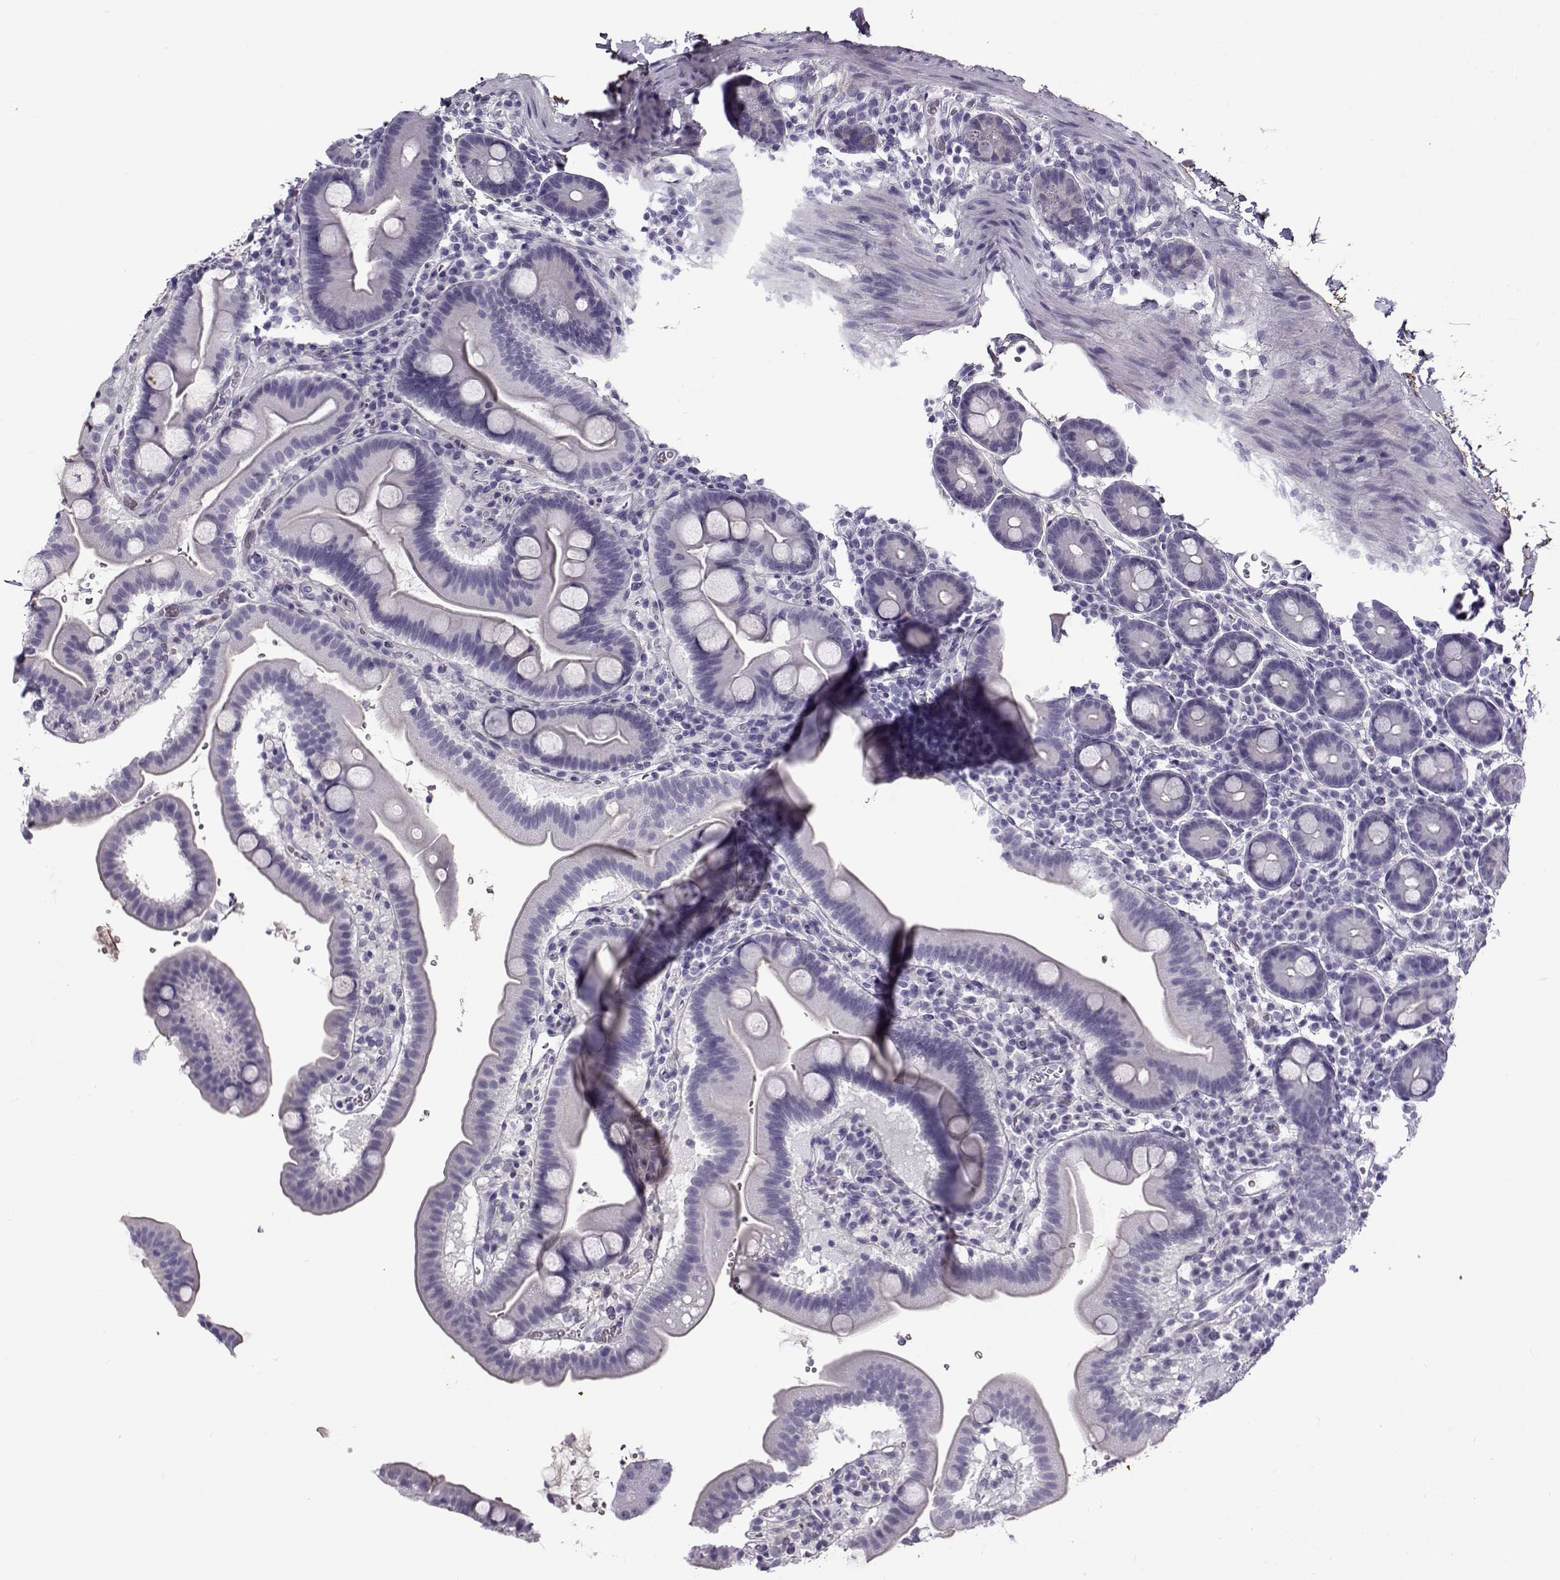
{"staining": {"intensity": "negative", "quantity": "none", "location": "none"}, "tissue": "duodenum", "cell_type": "Glandular cells", "image_type": "normal", "snomed": [{"axis": "morphology", "description": "Normal tissue, NOS"}, {"axis": "topography", "description": "Duodenum"}], "caption": "The immunohistochemistry (IHC) micrograph has no significant staining in glandular cells of duodenum.", "gene": "GTSF1L", "patient": {"sex": "male", "age": 59}}